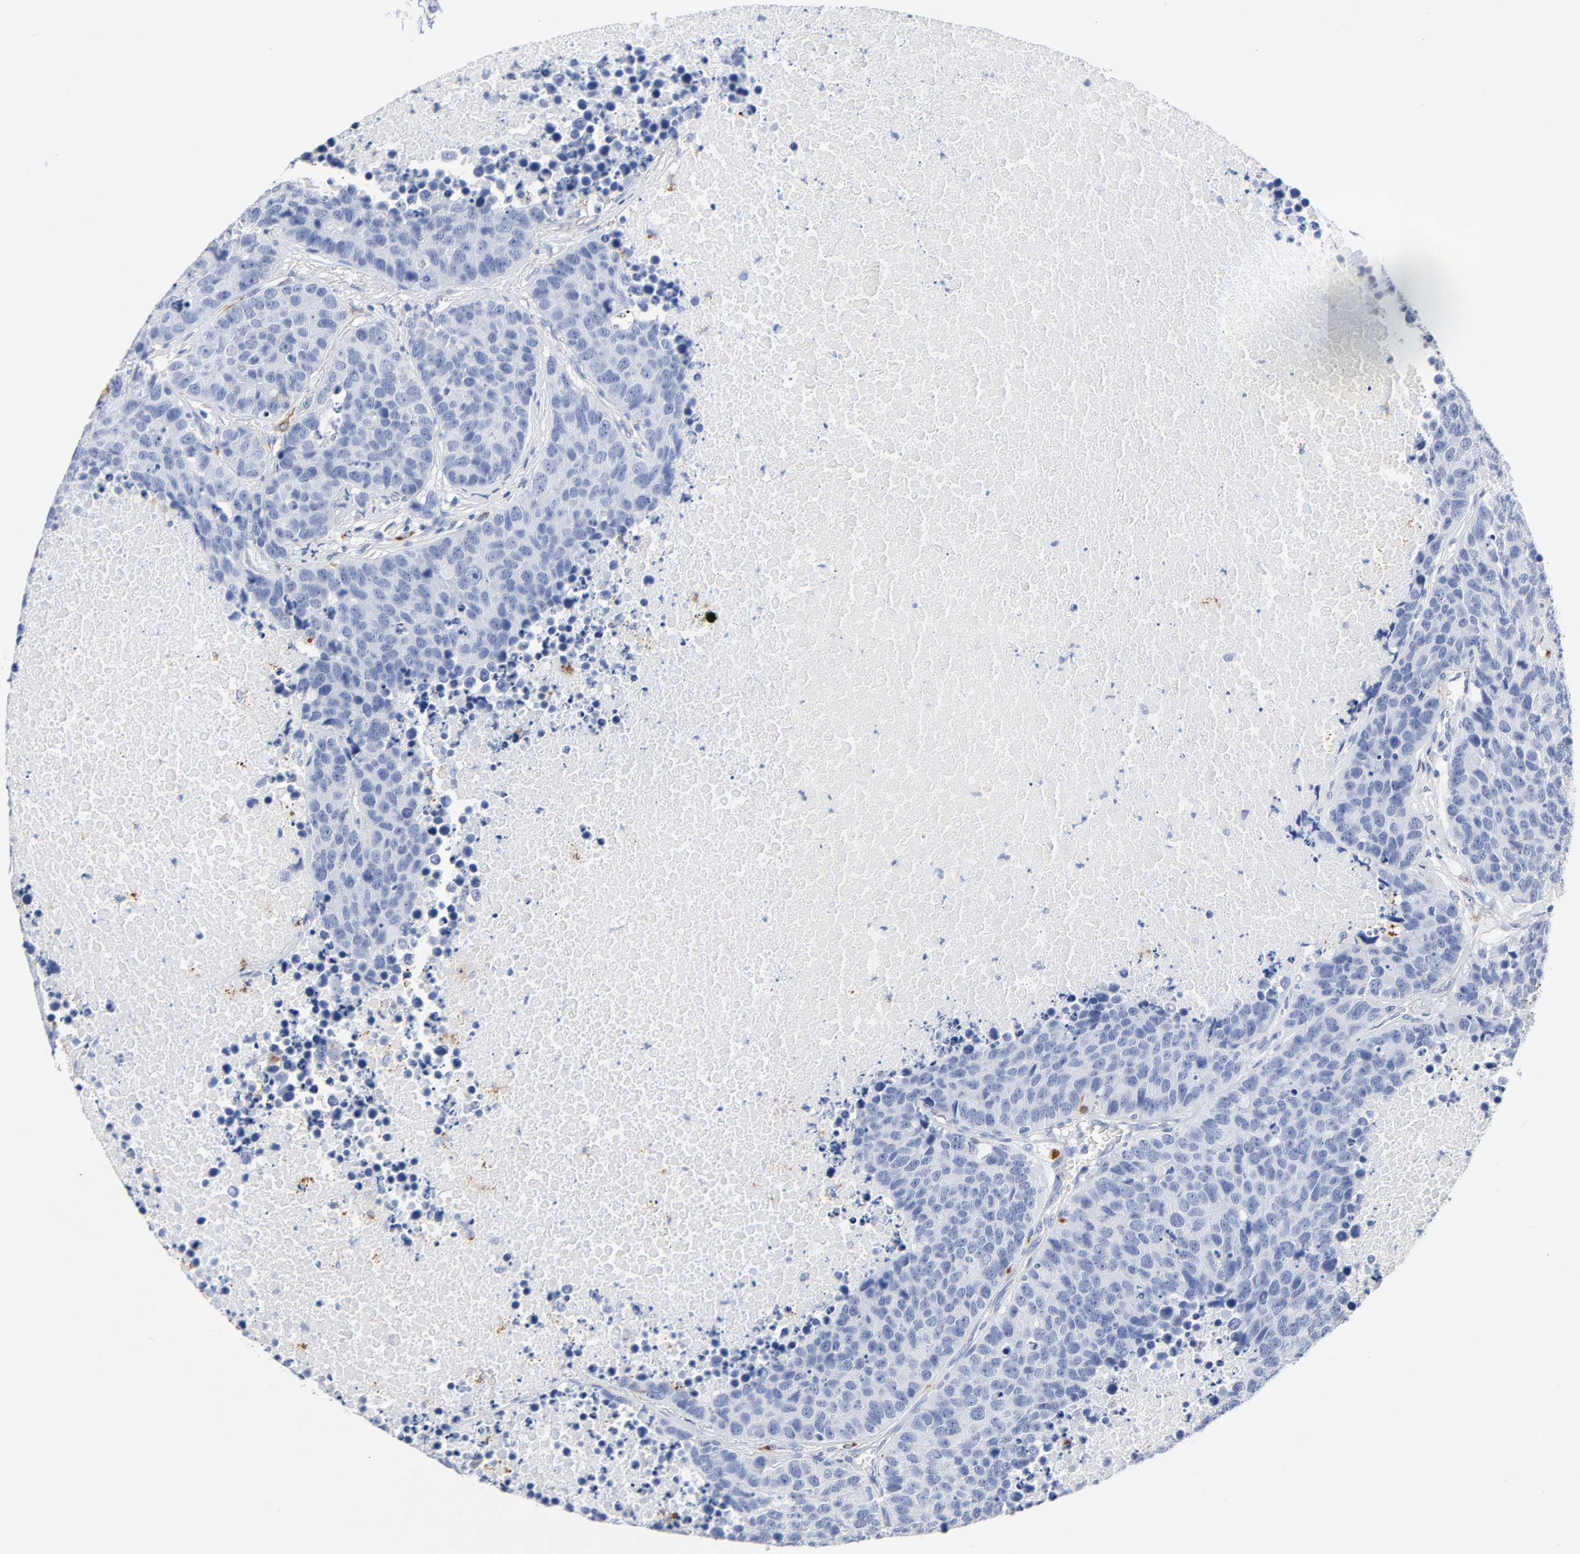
{"staining": {"intensity": "negative", "quantity": "none", "location": "none"}, "tissue": "carcinoid", "cell_type": "Tumor cells", "image_type": "cancer", "snomed": [{"axis": "morphology", "description": "Carcinoid, malignant, NOS"}, {"axis": "topography", "description": "Lung"}], "caption": "An image of carcinoid (malignant) stained for a protein displays no brown staining in tumor cells.", "gene": "PLP1", "patient": {"sex": "male", "age": 60}}